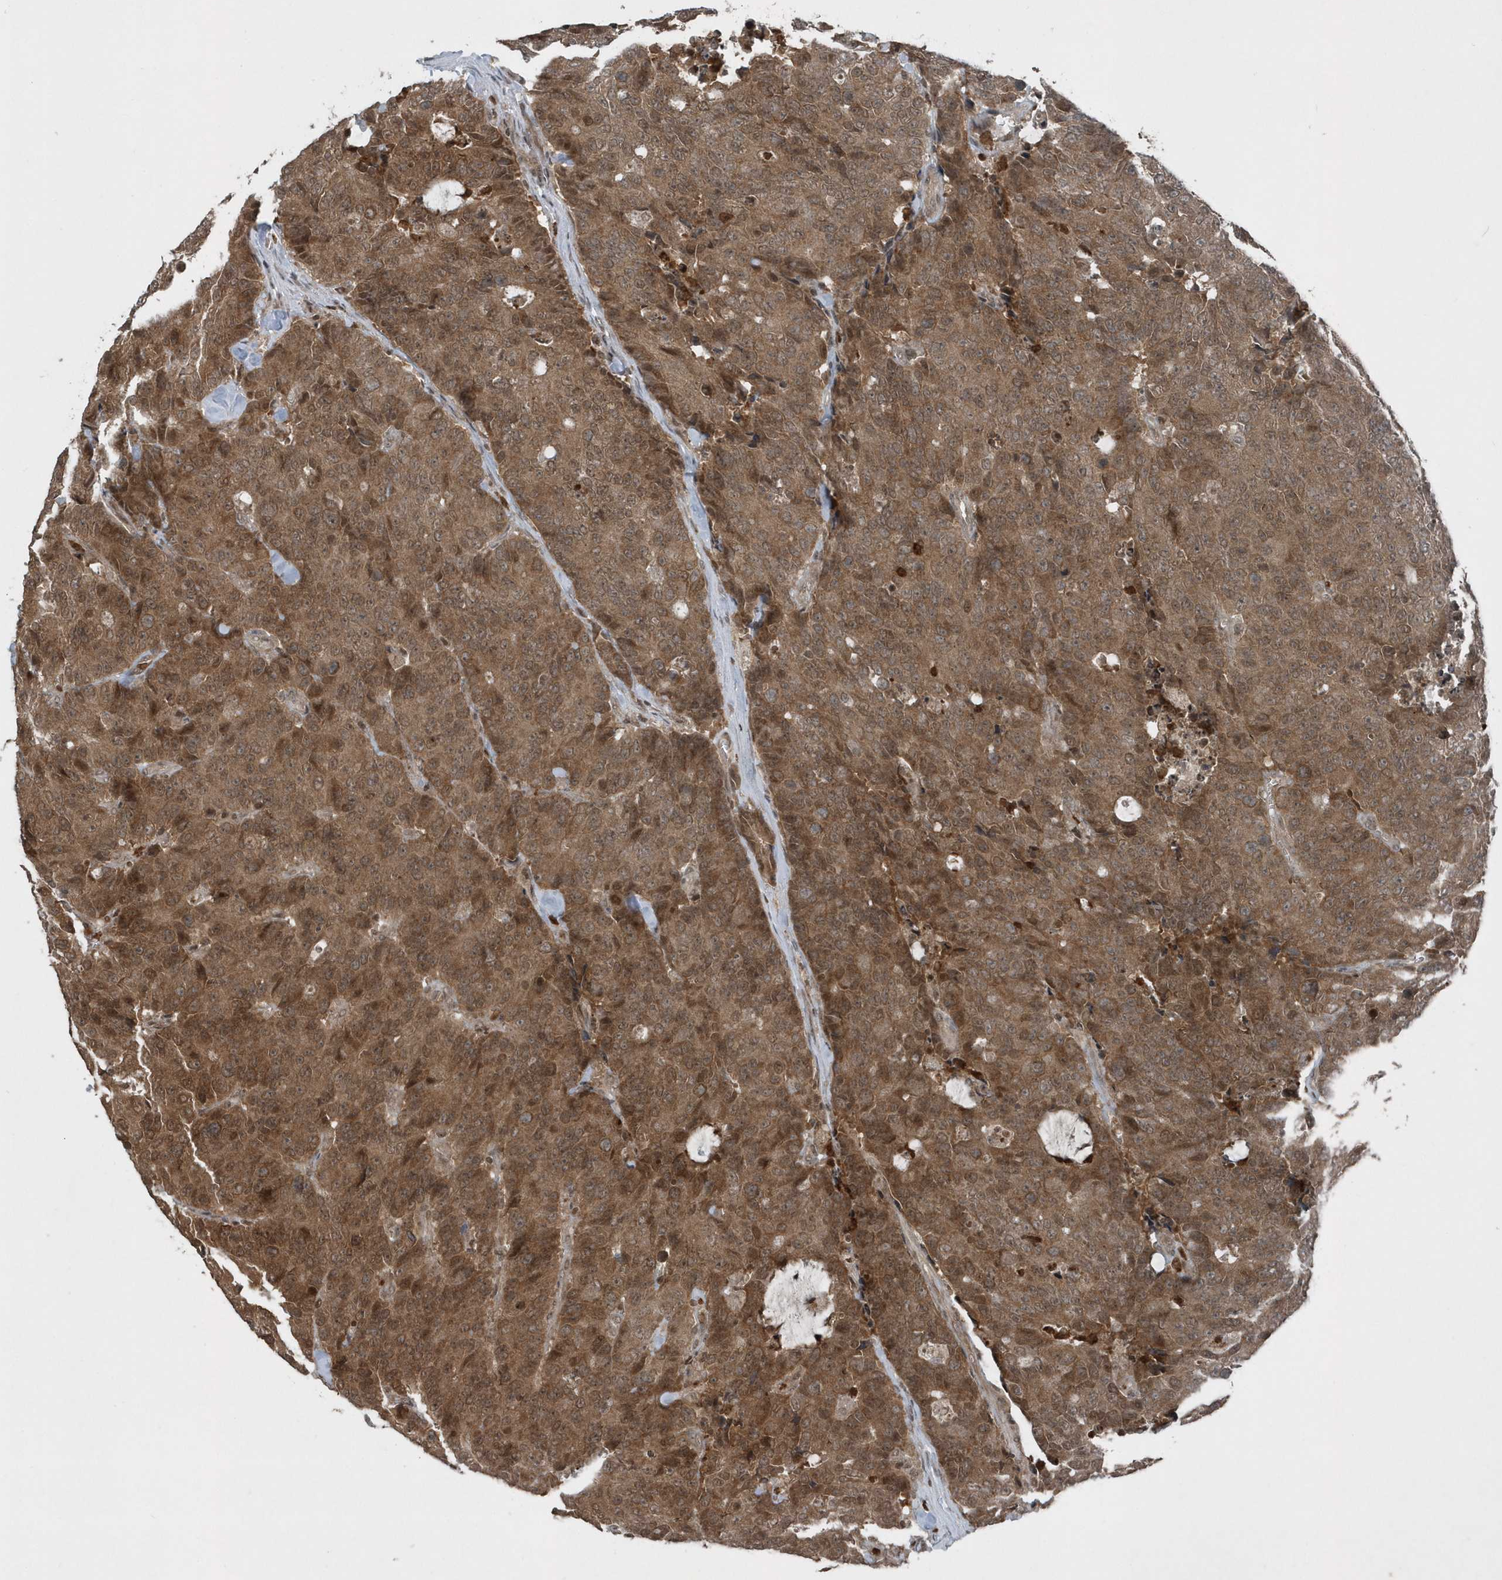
{"staining": {"intensity": "moderate", "quantity": ">75%", "location": "cytoplasmic/membranous,nuclear"}, "tissue": "colorectal cancer", "cell_type": "Tumor cells", "image_type": "cancer", "snomed": [{"axis": "morphology", "description": "Adenocarcinoma, NOS"}, {"axis": "topography", "description": "Colon"}], "caption": "Colorectal cancer stained with a protein marker exhibits moderate staining in tumor cells.", "gene": "EIF2B1", "patient": {"sex": "female", "age": 86}}